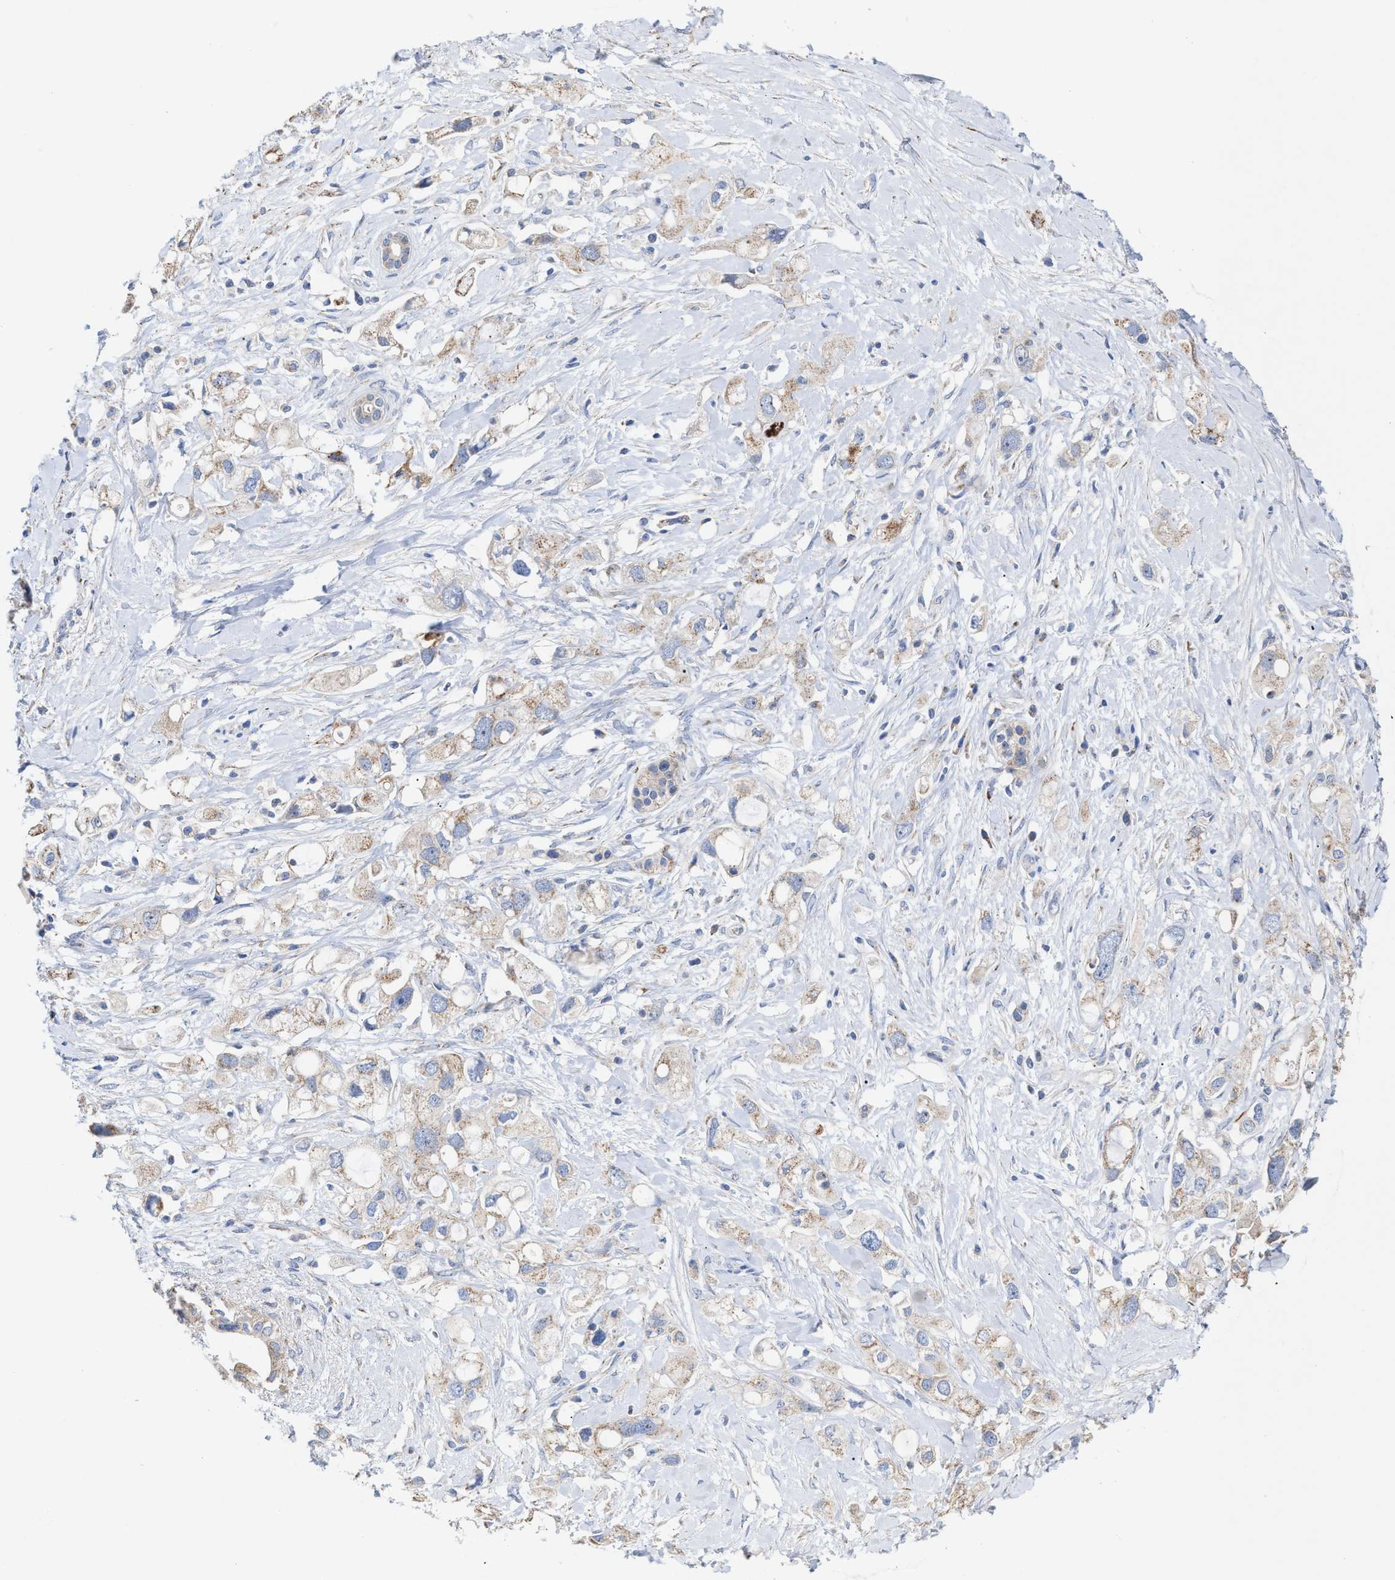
{"staining": {"intensity": "weak", "quantity": "25%-75%", "location": "cytoplasmic/membranous"}, "tissue": "pancreatic cancer", "cell_type": "Tumor cells", "image_type": "cancer", "snomed": [{"axis": "morphology", "description": "Adenocarcinoma, NOS"}, {"axis": "topography", "description": "Pancreas"}], "caption": "DAB immunohistochemical staining of pancreatic cancer displays weak cytoplasmic/membranous protein expression in approximately 25%-75% of tumor cells.", "gene": "MECR", "patient": {"sex": "female", "age": 56}}